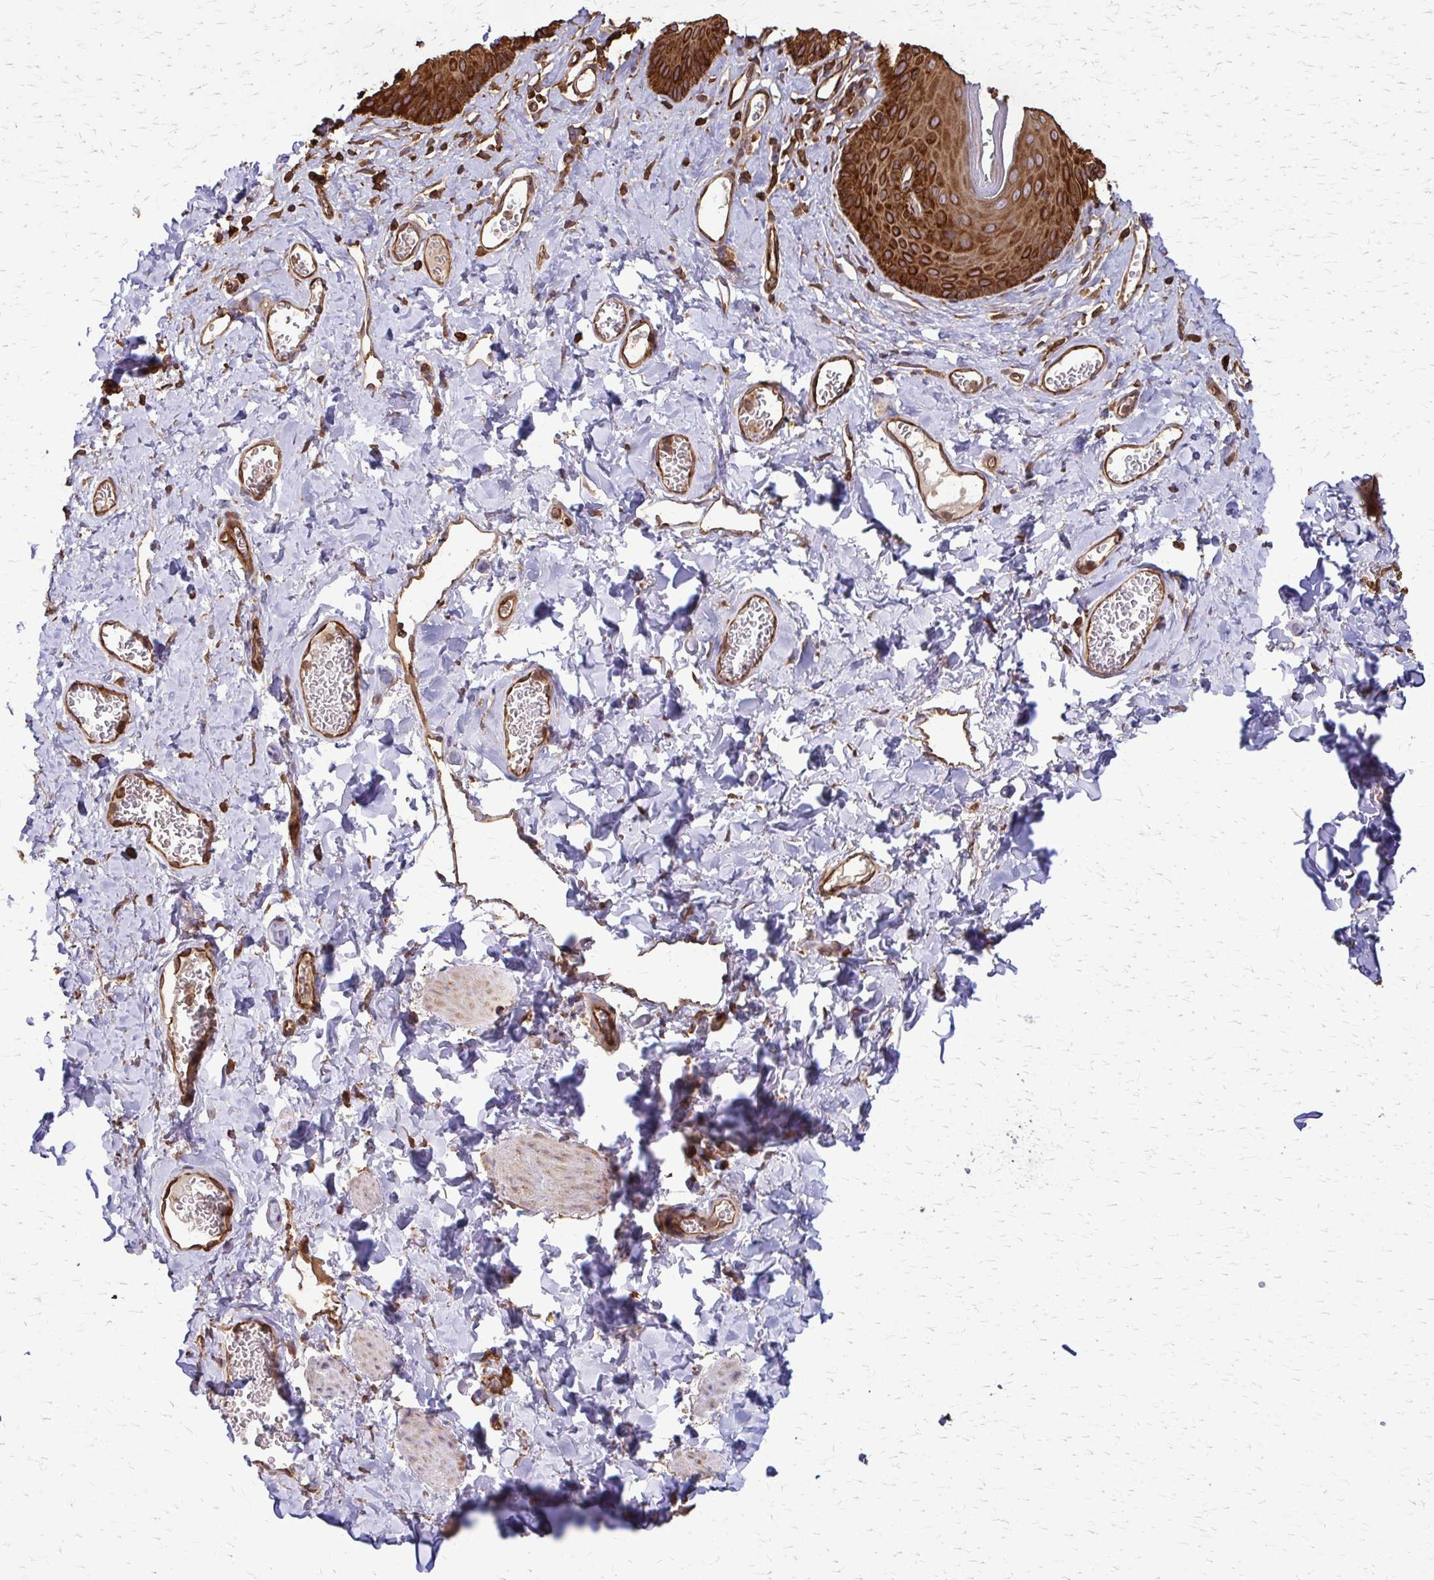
{"staining": {"intensity": "strong", "quantity": ">75%", "location": "cytoplasmic/membranous"}, "tissue": "skin", "cell_type": "Epidermal cells", "image_type": "normal", "snomed": [{"axis": "morphology", "description": "Normal tissue, NOS"}, {"axis": "topography", "description": "Vulva"}, {"axis": "topography", "description": "Peripheral nerve tissue"}], "caption": "An image of human skin stained for a protein shows strong cytoplasmic/membranous brown staining in epidermal cells. The staining is performed using DAB brown chromogen to label protein expression. The nuclei are counter-stained blue using hematoxylin.", "gene": "EEF2", "patient": {"sex": "female", "age": 66}}